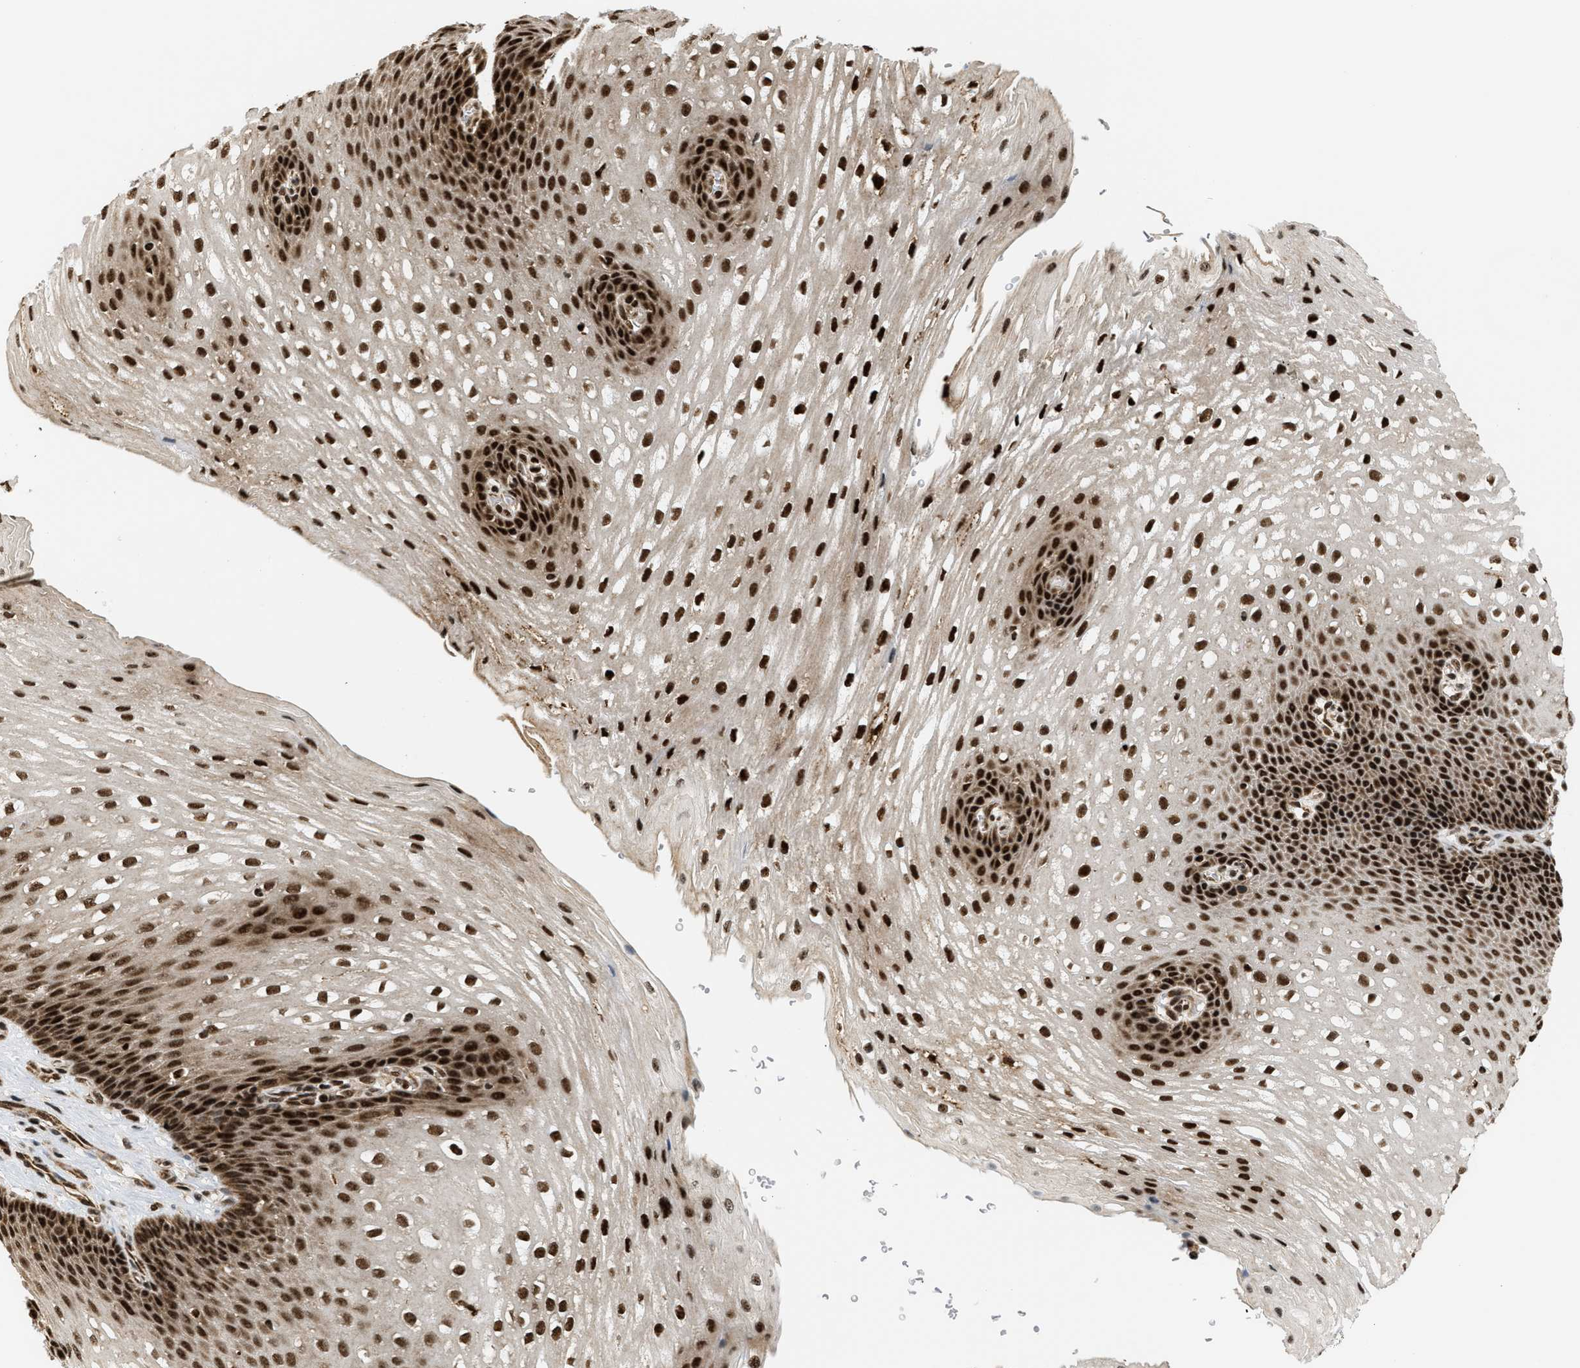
{"staining": {"intensity": "strong", "quantity": ">75%", "location": "nuclear"}, "tissue": "esophagus", "cell_type": "Squamous epithelial cells", "image_type": "normal", "snomed": [{"axis": "morphology", "description": "Normal tissue, NOS"}, {"axis": "topography", "description": "Esophagus"}], "caption": "Protein expression analysis of unremarkable esophagus shows strong nuclear expression in about >75% of squamous epithelial cells.", "gene": "RBM5", "patient": {"sex": "male", "age": 48}}